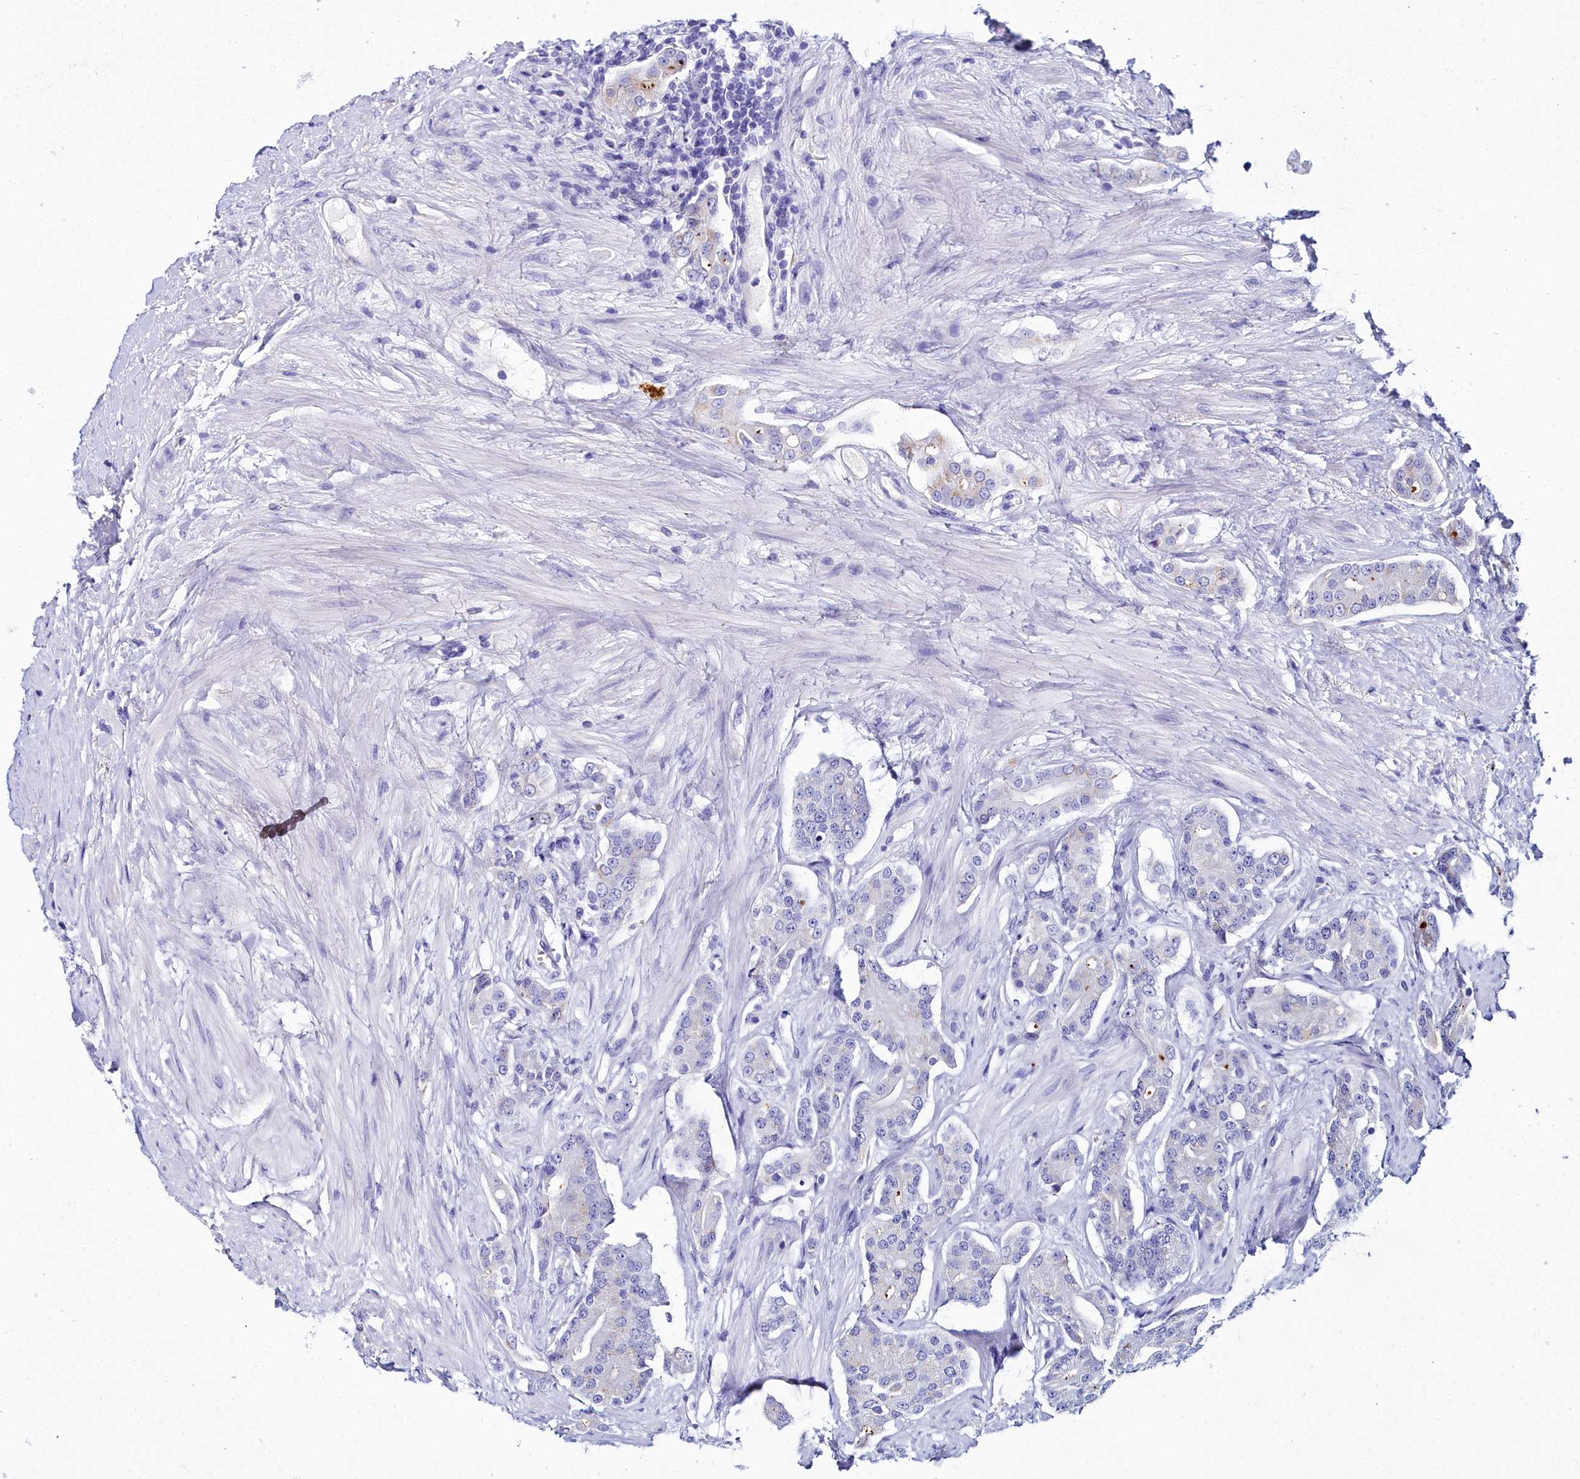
{"staining": {"intensity": "negative", "quantity": "none", "location": "none"}, "tissue": "prostate cancer", "cell_type": "Tumor cells", "image_type": "cancer", "snomed": [{"axis": "morphology", "description": "Adenocarcinoma, High grade"}, {"axis": "topography", "description": "Prostate"}], "caption": "Prostate adenocarcinoma (high-grade) was stained to show a protein in brown. There is no significant positivity in tumor cells.", "gene": "ELAPOR2", "patient": {"sex": "male", "age": 71}}